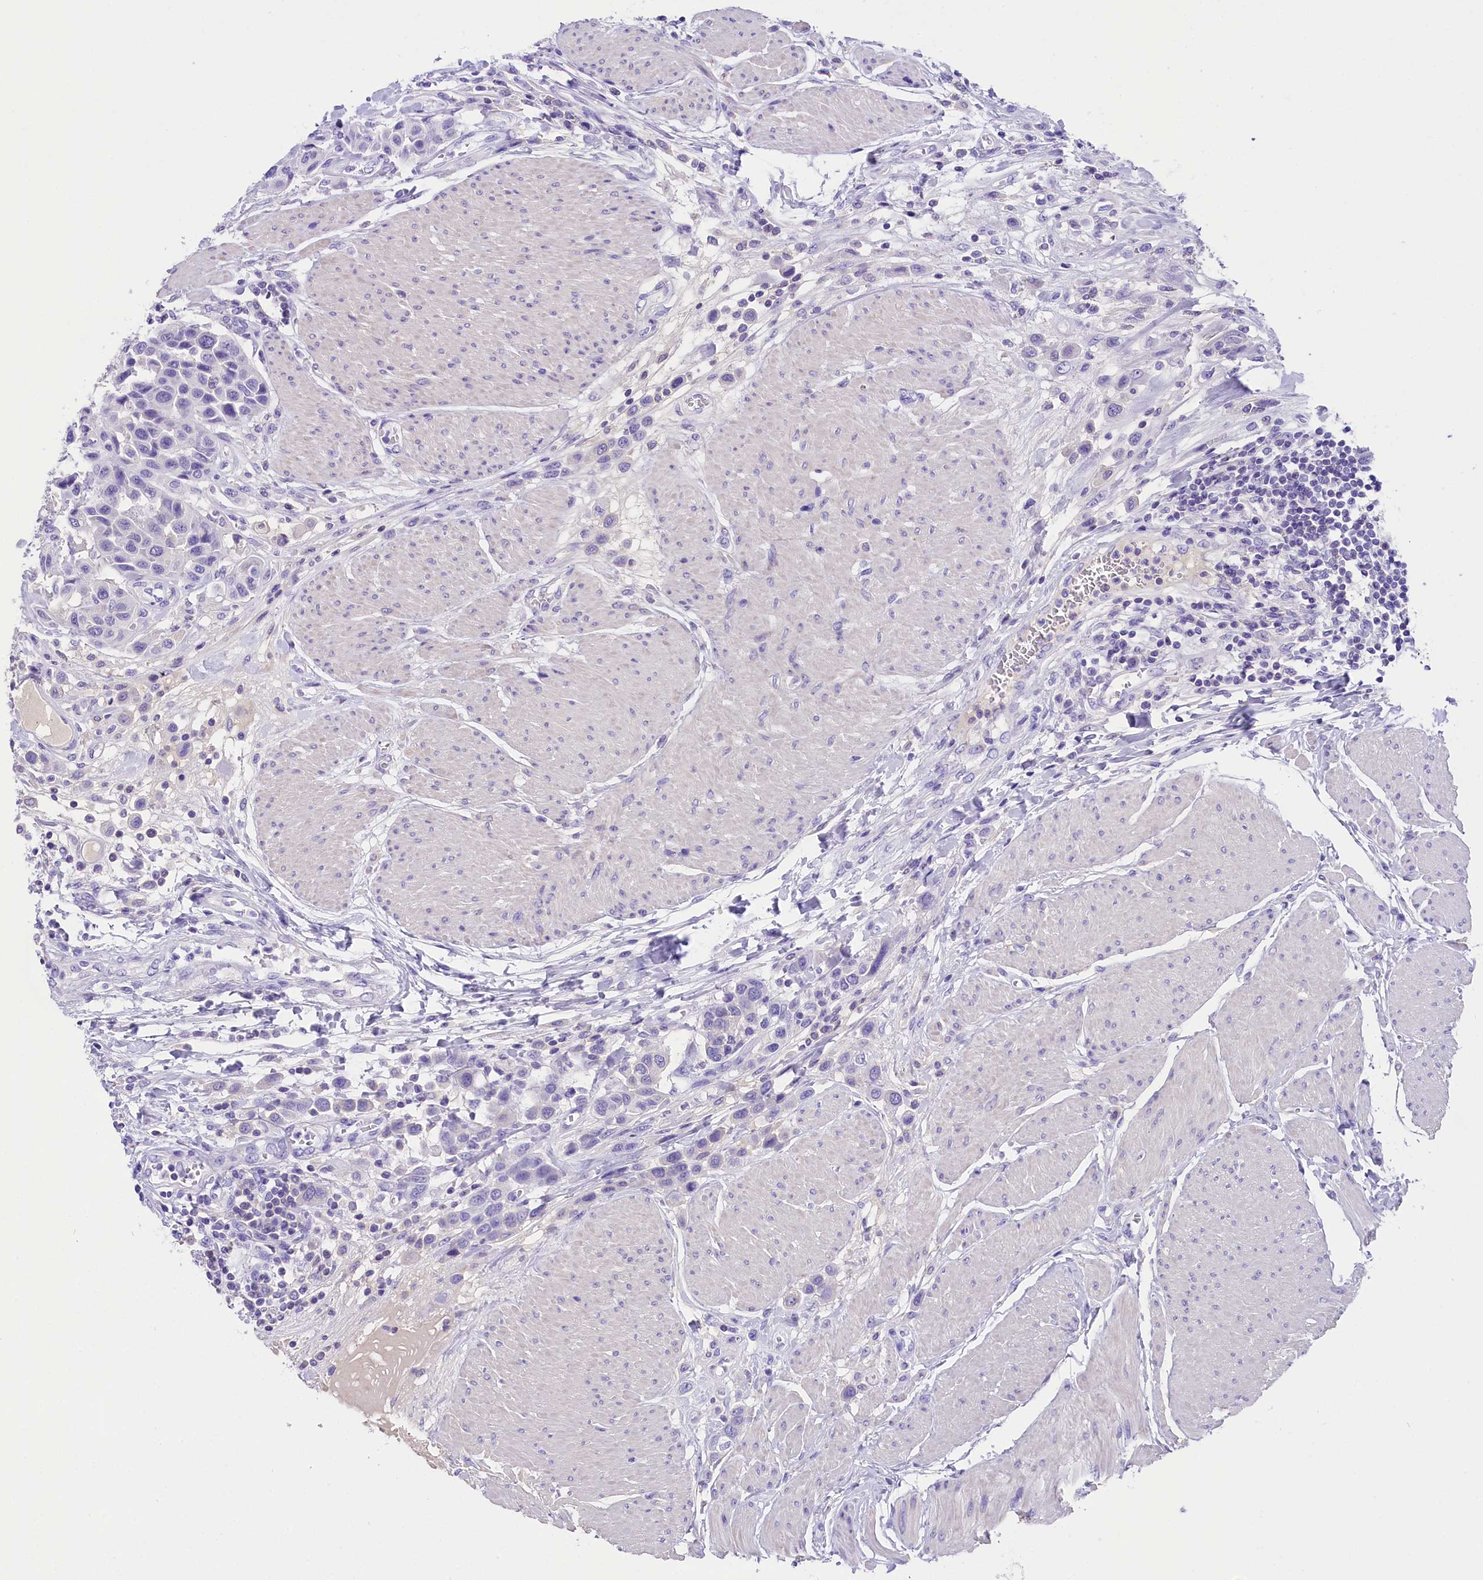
{"staining": {"intensity": "negative", "quantity": "none", "location": "none"}, "tissue": "urothelial cancer", "cell_type": "Tumor cells", "image_type": "cancer", "snomed": [{"axis": "morphology", "description": "Urothelial carcinoma, High grade"}, {"axis": "topography", "description": "Urinary bladder"}], "caption": "An immunohistochemistry (IHC) micrograph of urothelial carcinoma (high-grade) is shown. There is no staining in tumor cells of urothelial carcinoma (high-grade).", "gene": "SKIDA1", "patient": {"sex": "male", "age": 50}}